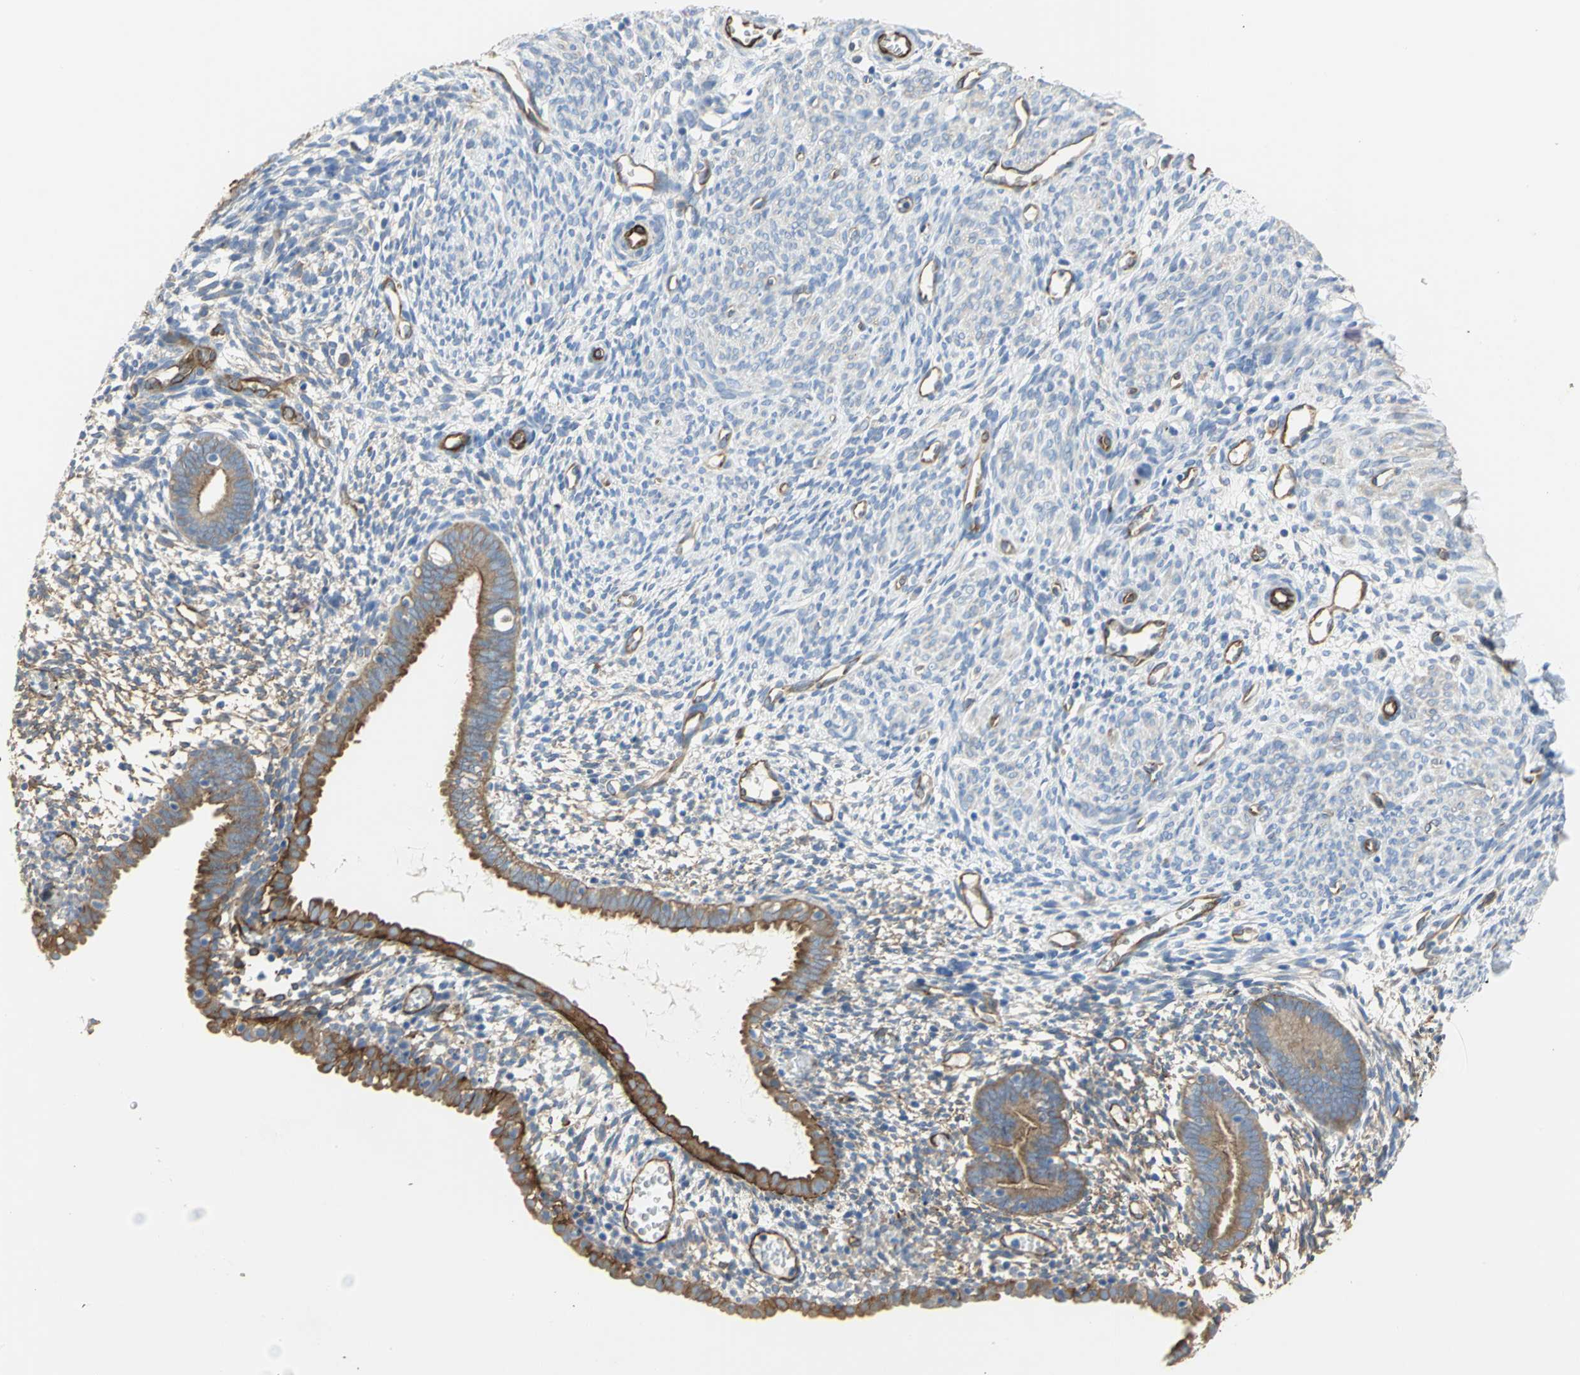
{"staining": {"intensity": "negative", "quantity": "none", "location": "none"}, "tissue": "endometrium", "cell_type": "Cells in endometrial stroma", "image_type": "normal", "snomed": [{"axis": "morphology", "description": "Normal tissue, NOS"}, {"axis": "morphology", "description": "Atrophy, NOS"}, {"axis": "topography", "description": "Uterus"}, {"axis": "topography", "description": "Endometrium"}], "caption": "Immunohistochemical staining of unremarkable endometrium demonstrates no significant expression in cells in endometrial stroma. (DAB (3,3'-diaminobenzidine) immunohistochemistry (IHC) visualized using brightfield microscopy, high magnification).", "gene": "FLNB", "patient": {"sex": "female", "age": 68}}